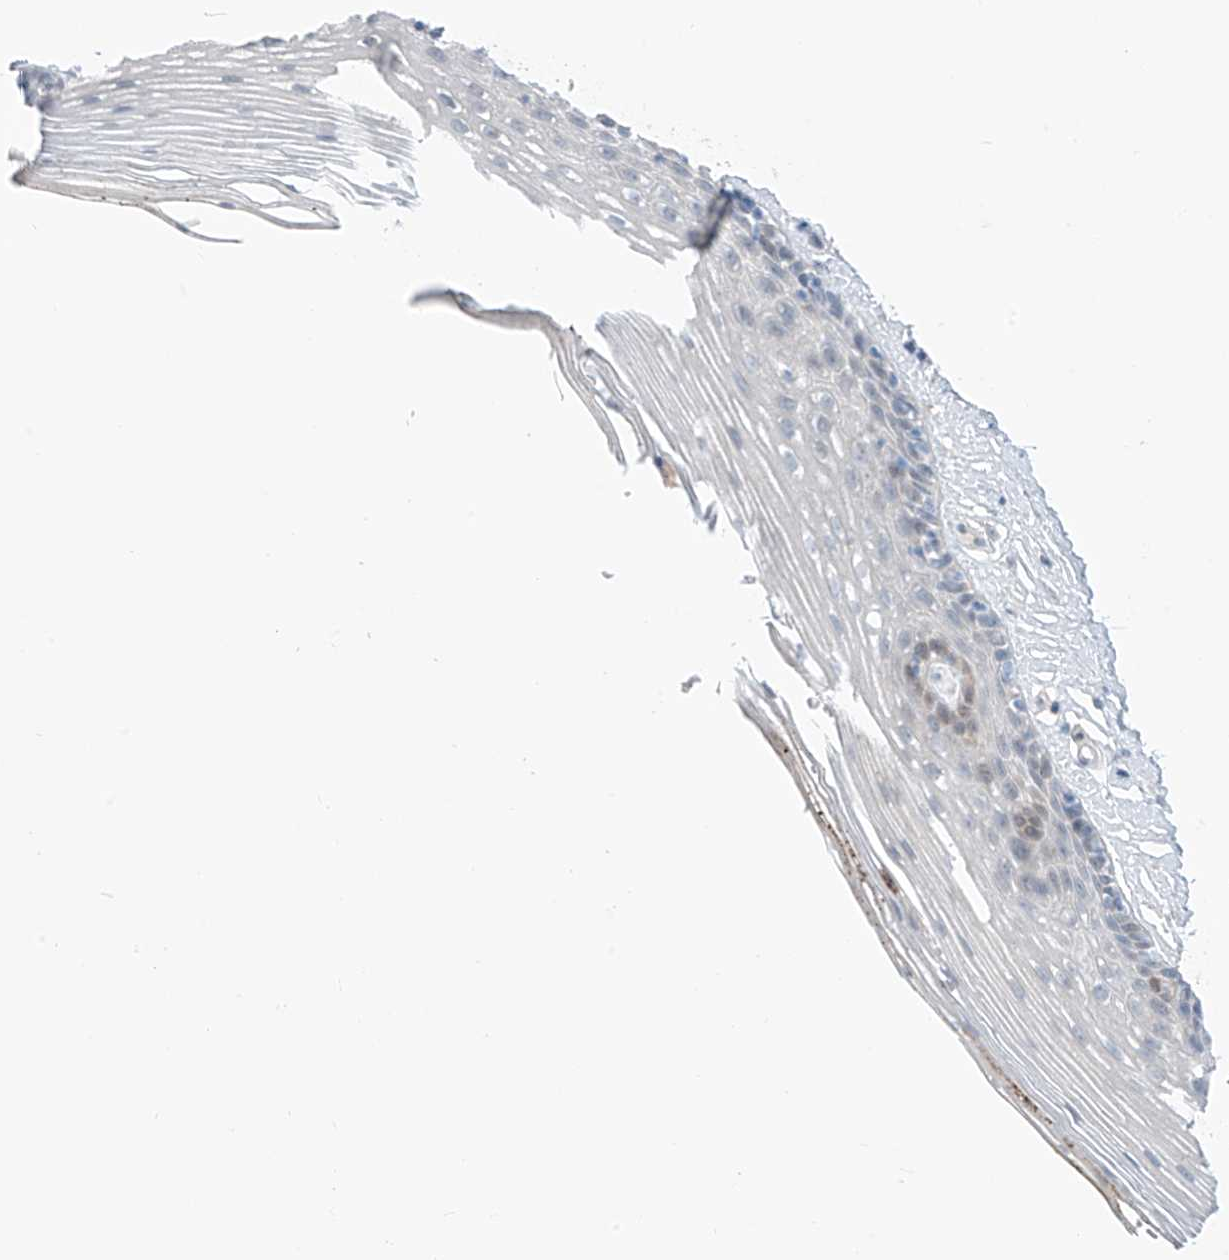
{"staining": {"intensity": "moderate", "quantity": "<25%", "location": "cytoplasmic/membranous"}, "tissue": "vagina", "cell_type": "Squamous epithelial cells", "image_type": "normal", "snomed": [{"axis": "morphology", "description": "Normal tissue, NOS"}, {"axis": "topography", "description": "Vagina"}], "caption": "Squamous epithelial cells reveal low levels of moderate cytoplasmic/membranous staining in approximately <25% of cells in normal vagina.", "gene": "ZNF793", "patient": {"sex": "female", "age": 46}}